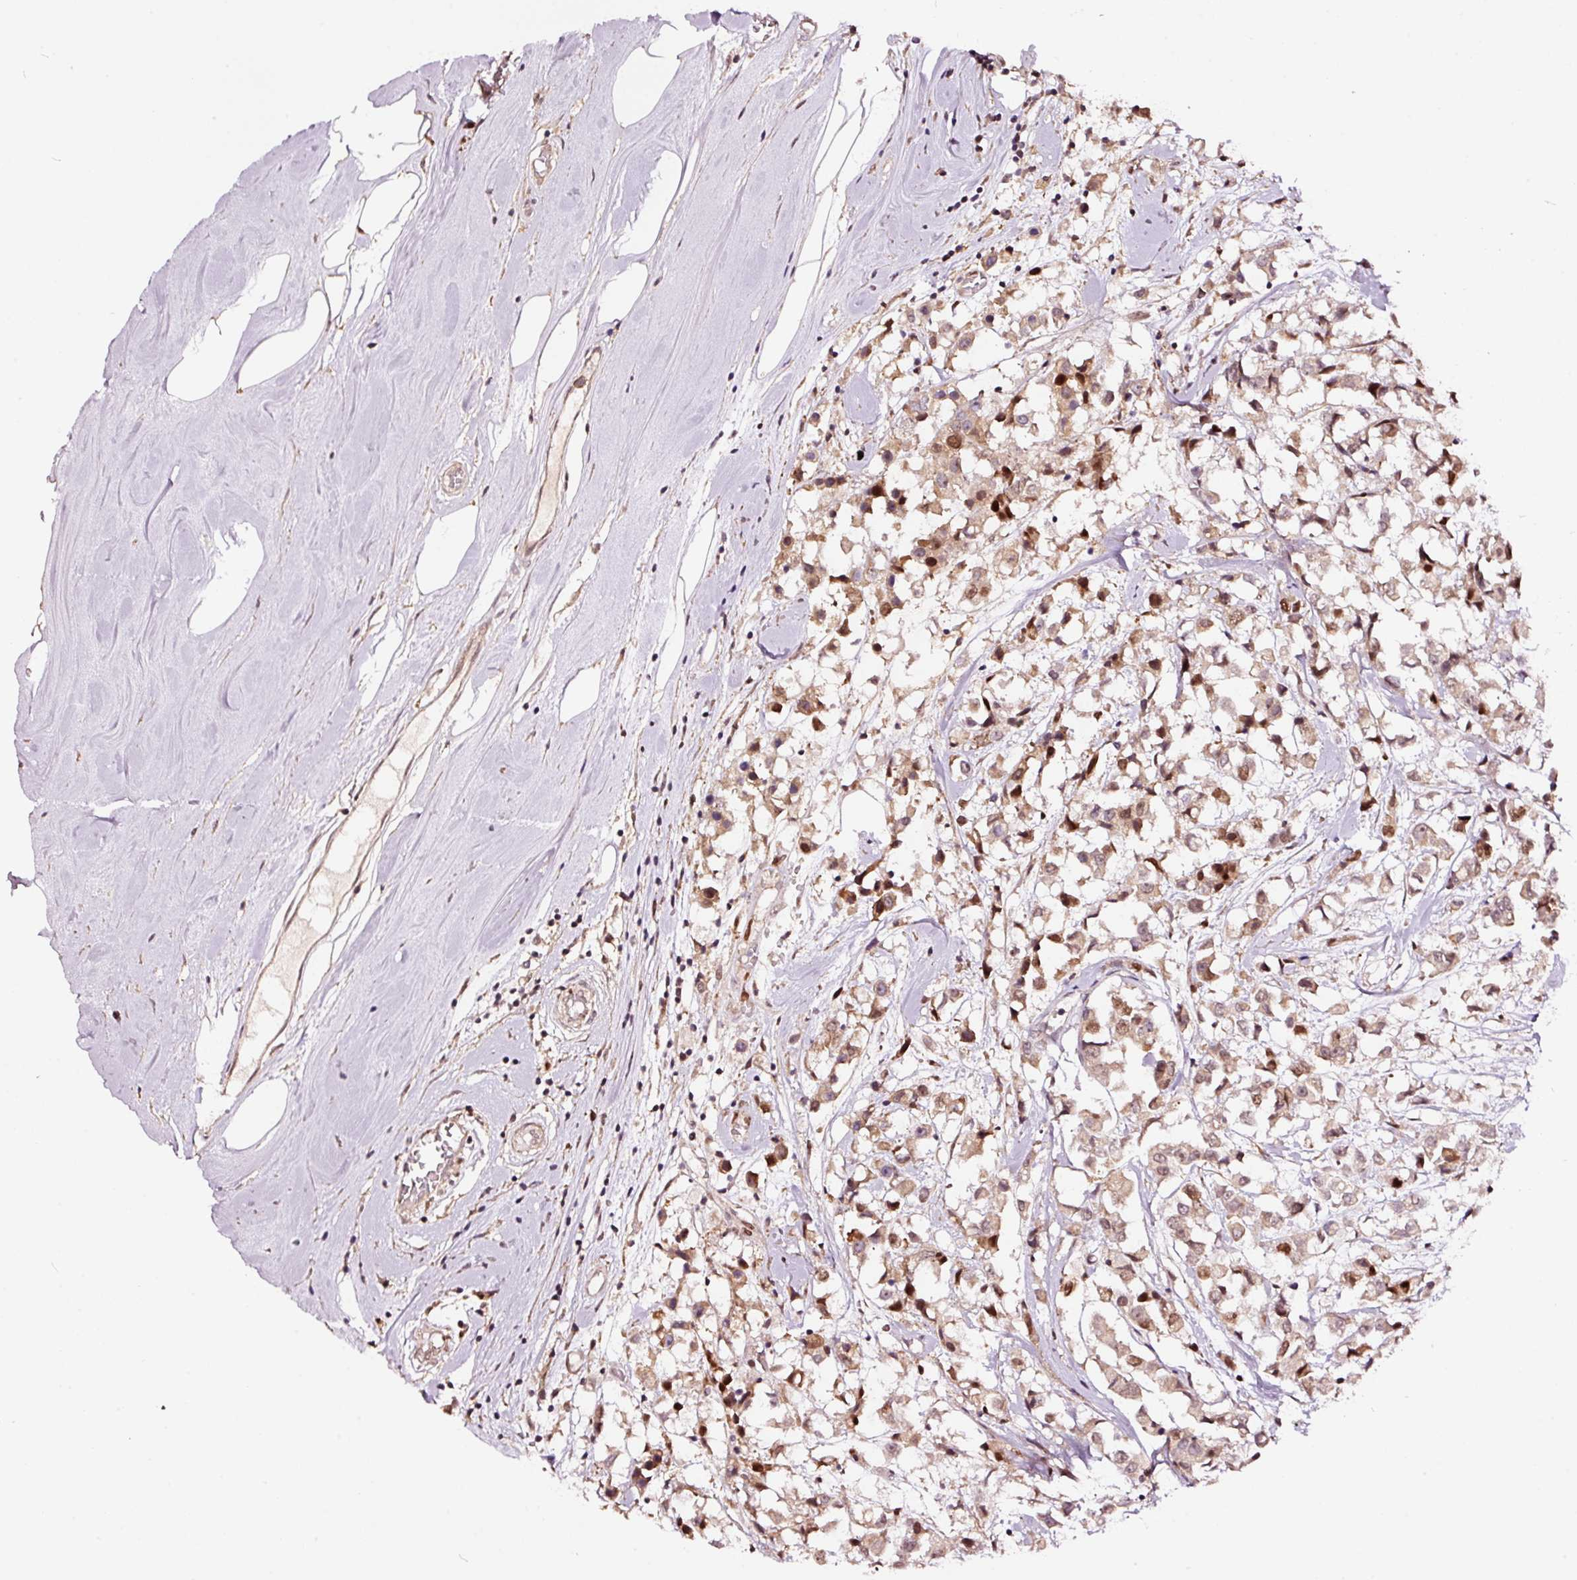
{"staining": {"intensity": "moderate", "quantity": ">75%", "location": "cytoplasmic/membranous,nuclear"}, "tissue": "breast cancer", "cell_type": "Tumor cells", "image_type": "cancer", "snomed": [{"axis": "morphology", "description": "Duct carcinoma"}, {"axis": "topography", "description": "Breast"}], "caption": "DAB immunohistochemical staining of breast cancer shows moderate cytoplasmic/membranous and nuclear protein positivity in approximately >75% of tumor cells. (IHC, brightfield microscopy, high magnification).", "gene": "RFC4", "patient": {"sex": "female", "age": 61}}